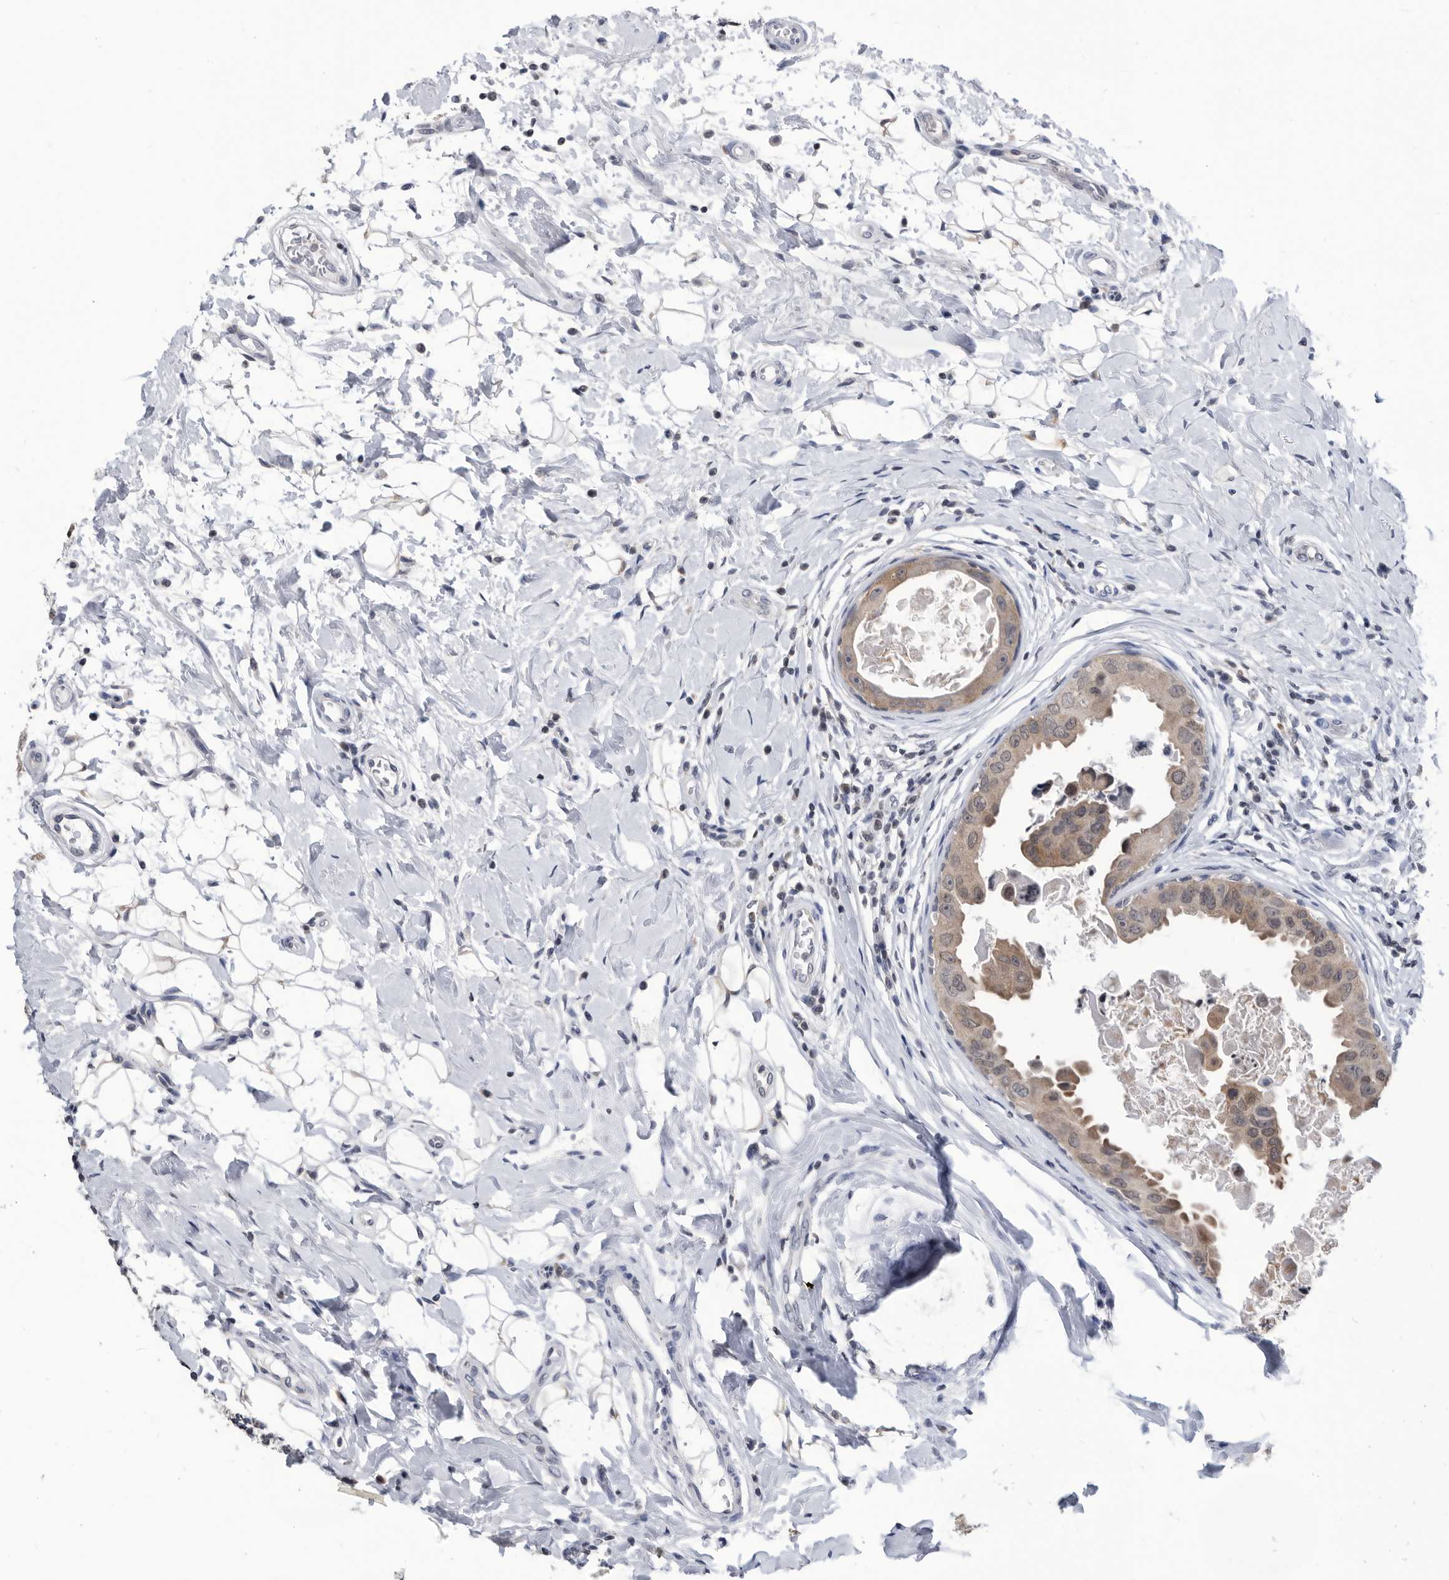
{"staining": {"intensity": "weak", "quantity": "25%-75%", "location": "cytoplasmic/membranous"}, "tissue": "breast cancer", "cell_type": "Tumor cells", "image_type": "cancer", "snomed": [{"axis": "morphology", "description": "Duct carcinoma"}, {"axis": "topography", "description": "Breast"}], "caption": "Breast cancer tissue shows weak cytoplasmic/membranous expression in about 25%-75% of tumor cells", "gene": "TSTD1", "patient": {"sex": "female", "age": 27}}